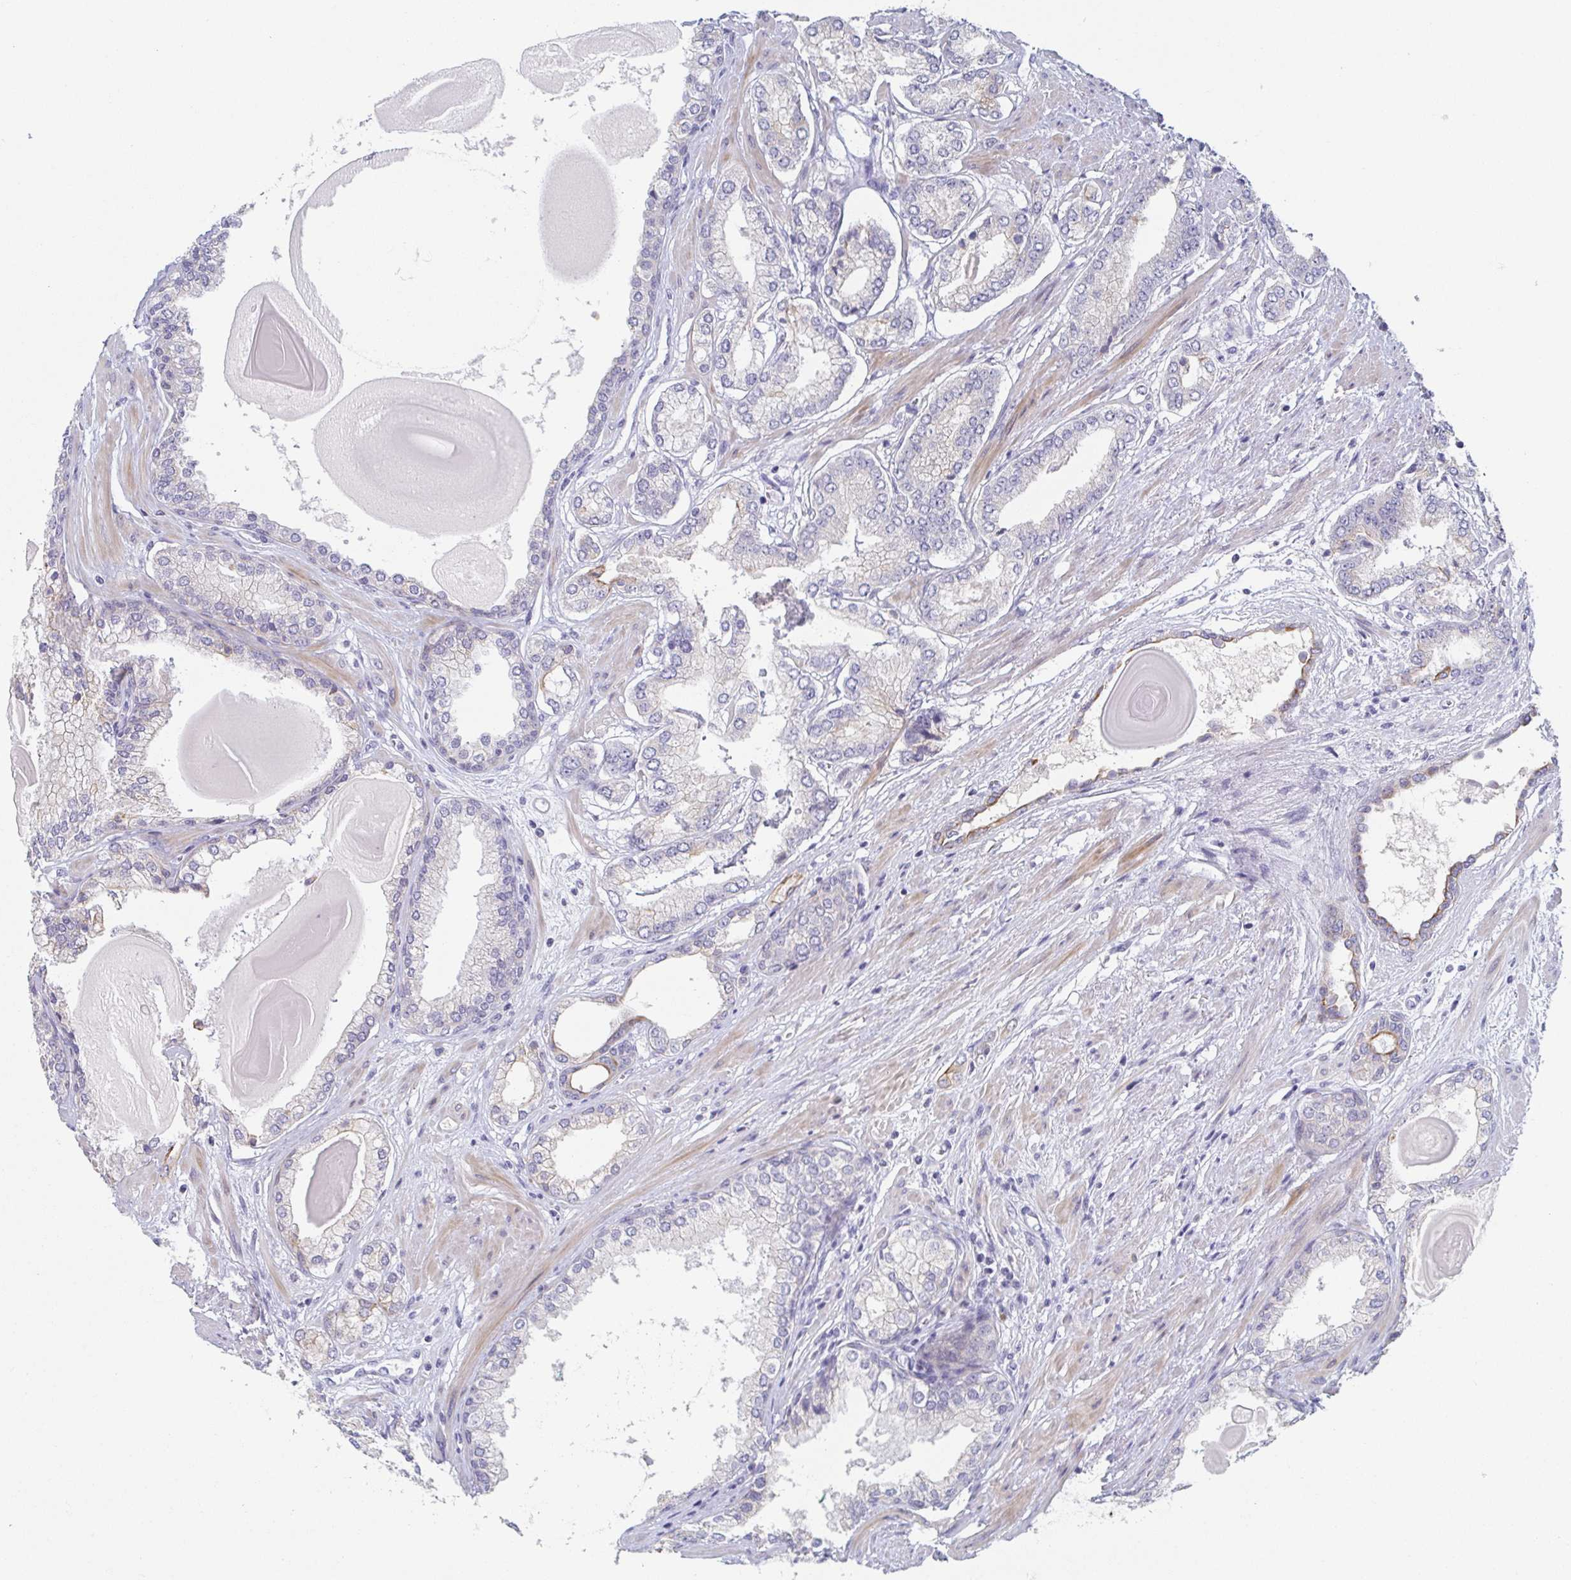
{"staining": {"intensity": "negative", "quantity": "none", "location": "none"}, "tissue": "prostate cancer", "cell_type": "Tumor cells", "image_type": "cancer", "snomed": [{"axis": "morphology", "description": "Adenocarcinoma, Low grade"}, {"axis": "topography", "description": "Prostate"}], "caption": "IHC of prostate cancer exhibits no staining in tumor cells.", "gene": "RHOV", "patient": {"sex": "male", "age": 64}}